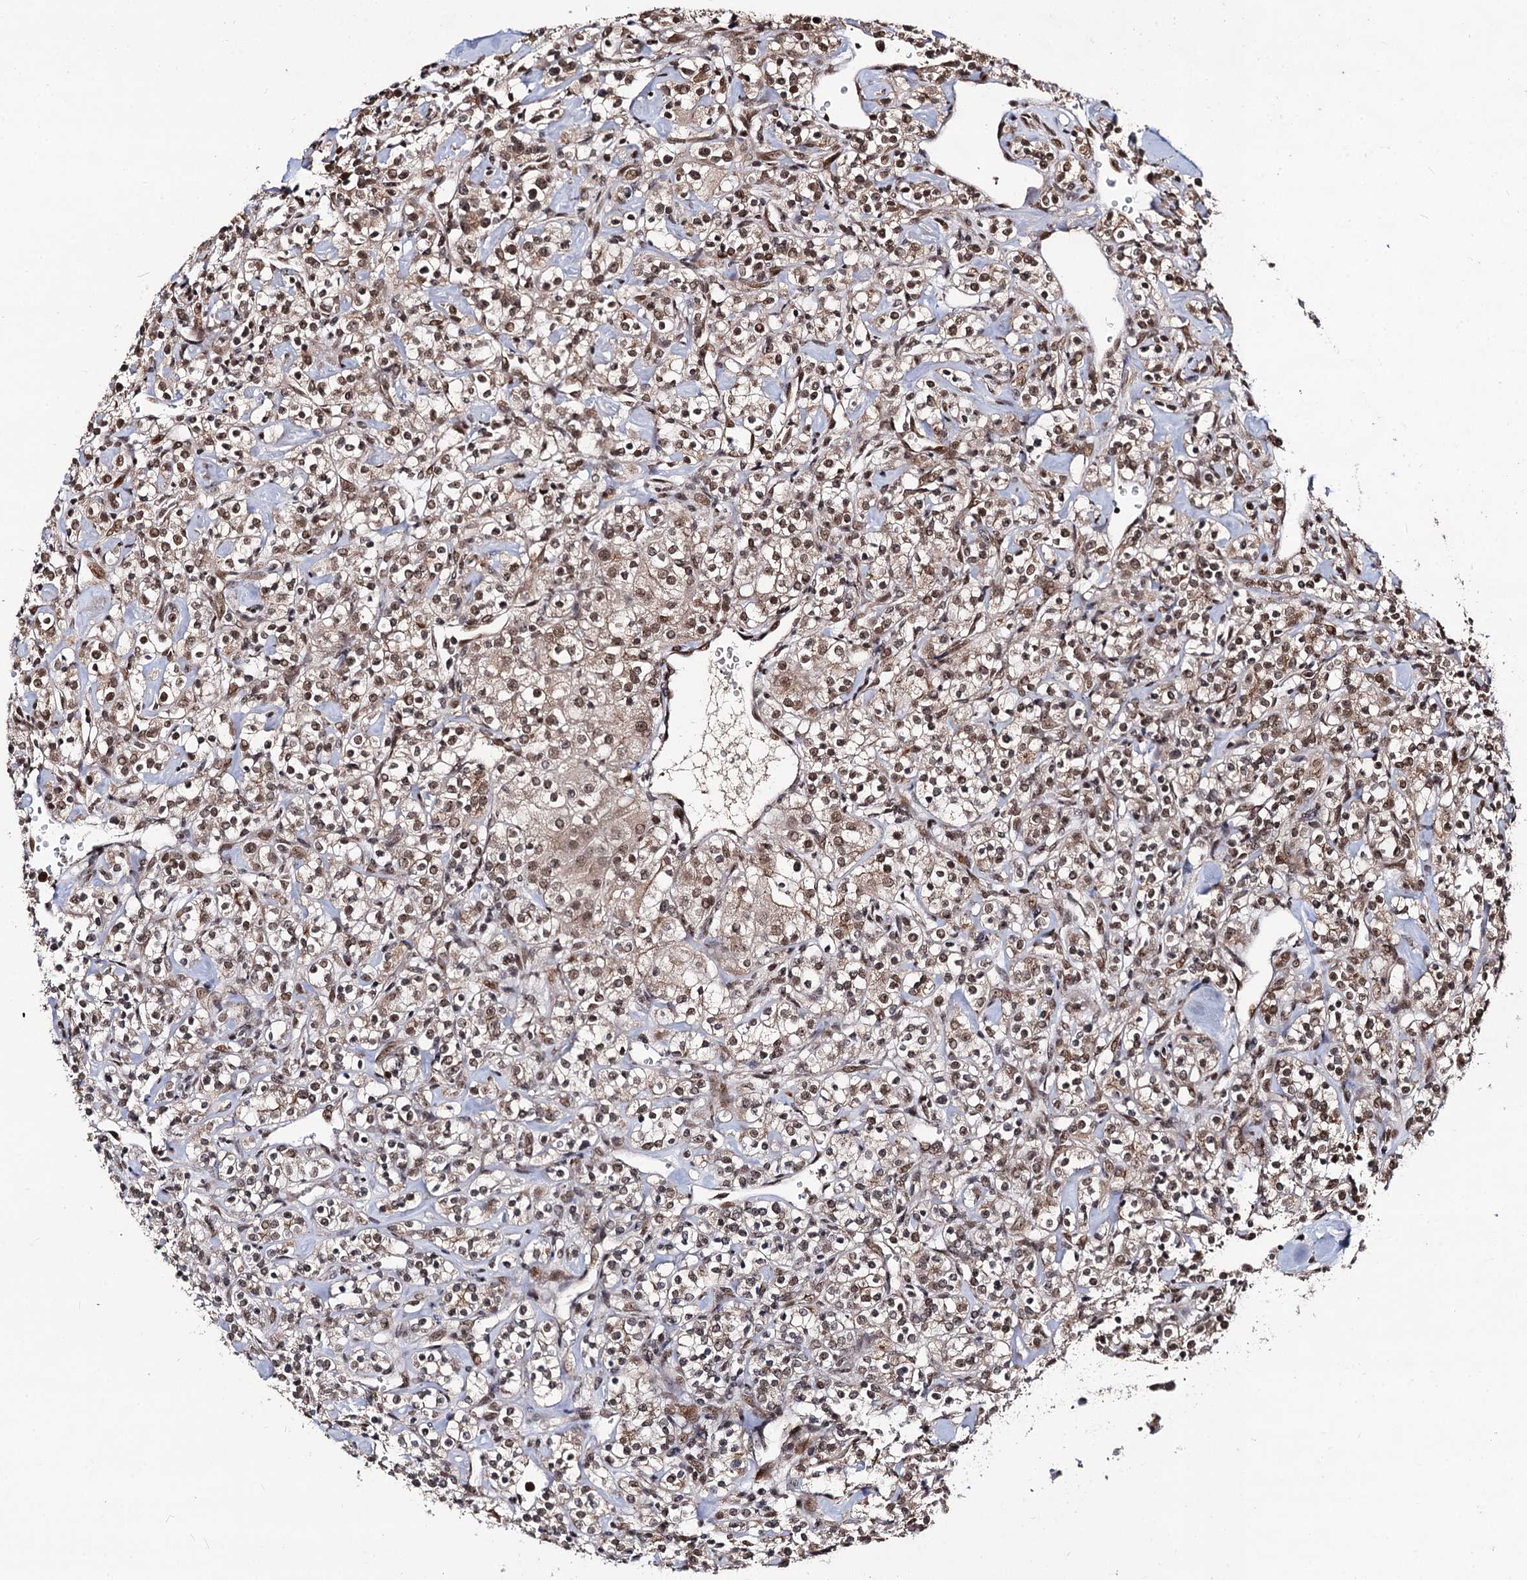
{"staining": {"intensity": "moderate", "quantity": ">75%", "location": "cytoplasmic/membranous,nuclear"}, "tissue": "renal cancer", "cell_type": "Tumor cells", "image_type": "cancer", "snomed": [{"axis": "morphology", "description": "Adenocarcinoma, NOS"}, {"axis": "topography", "description": "Kidney"}], "caption": "This micrograph displays immunohistochemistry staining of renal adenocarcinoma, with medium moderate cytoplasmic/membranous and nuclear expression in about >75% of tumor cells.", "gene": "SFSWAP", "patient": {"sex": "male", "age": 77}}